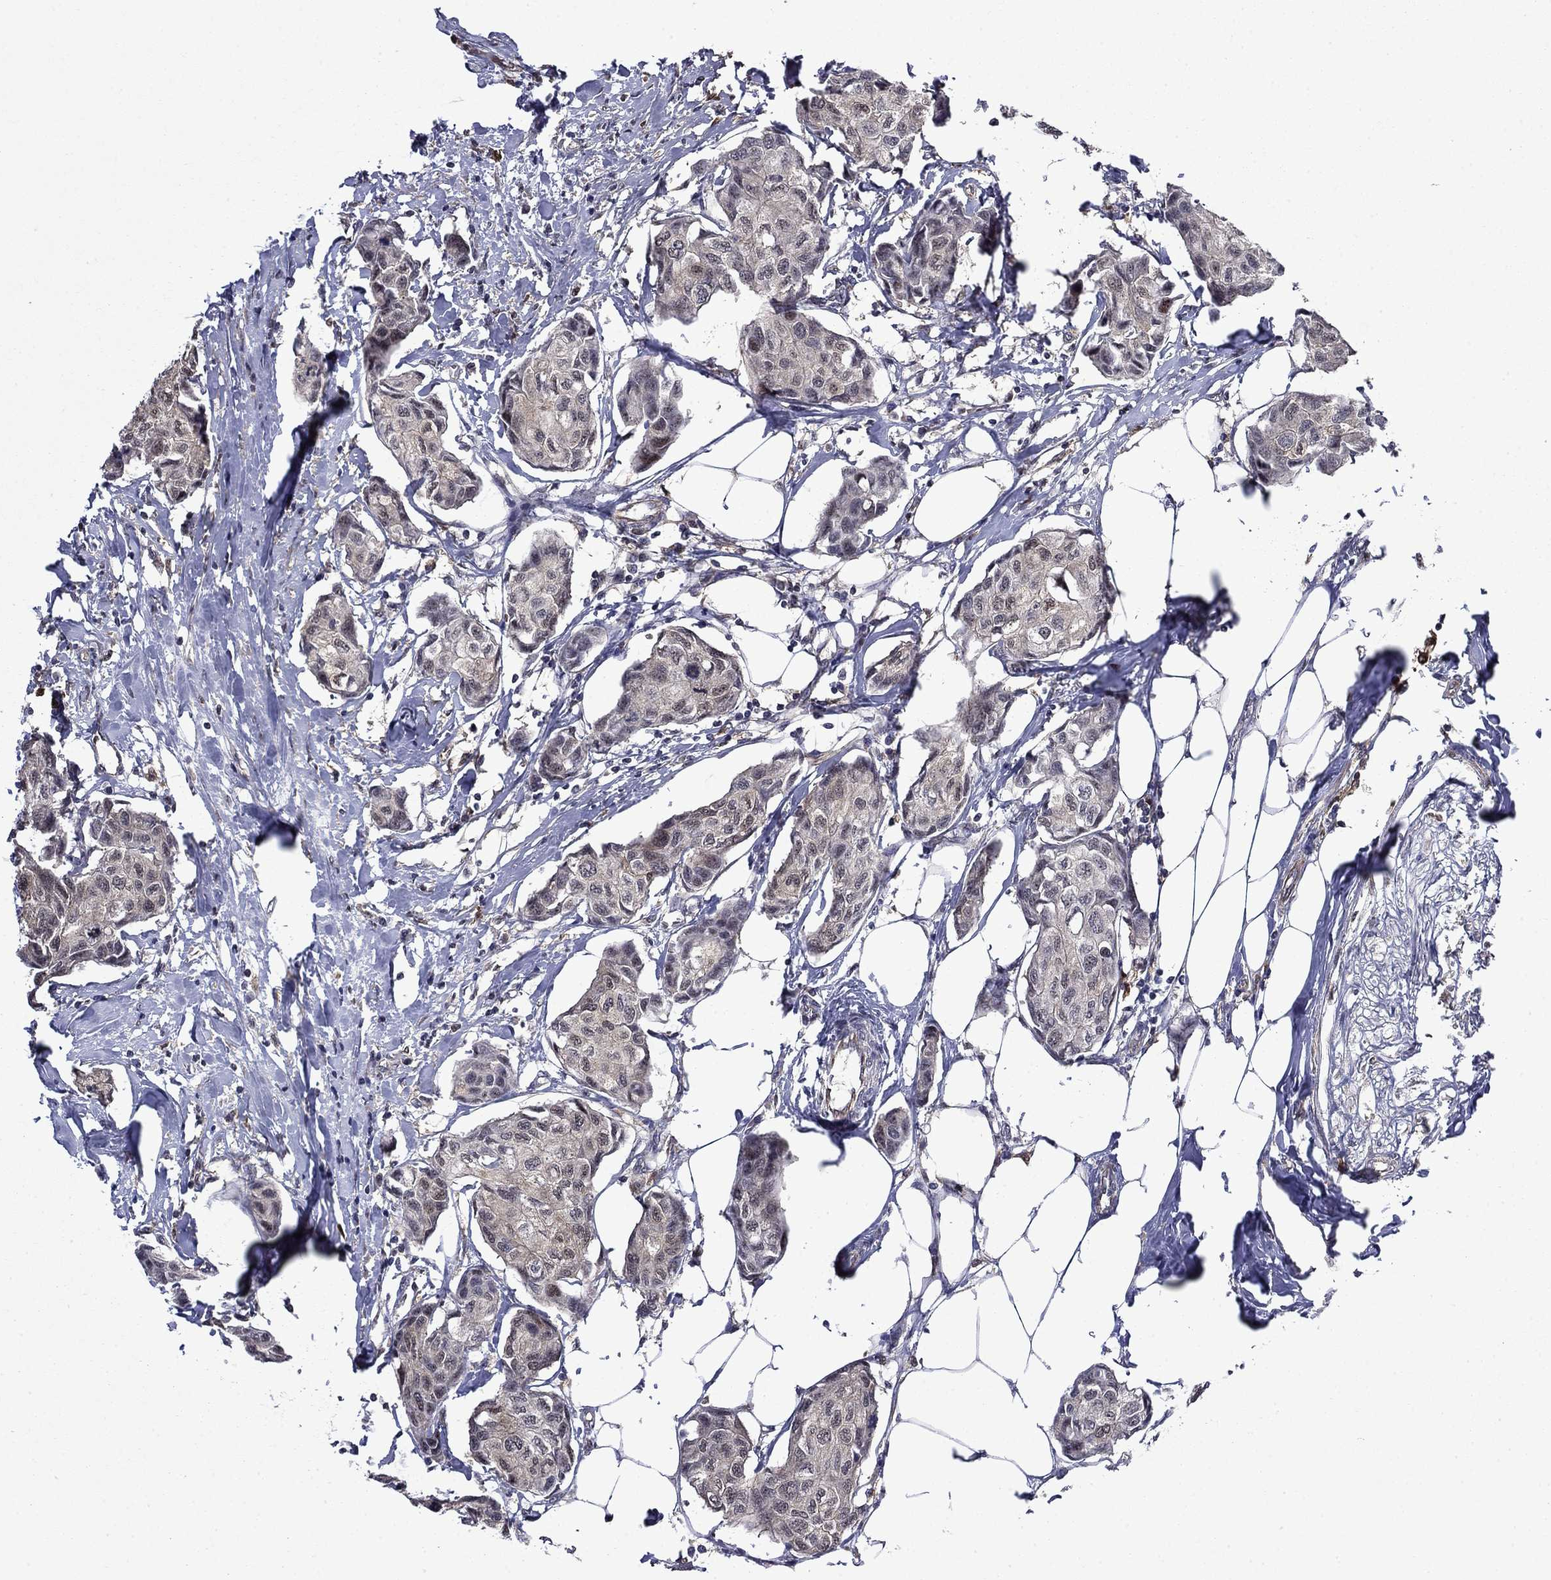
{"staining": {"intensity": "negative", "quantity": "none", "location": "none"}, "tissue": "breast cancer", "cell_type": "Tumor cells", "image_type": "cancer", "snomed": [{"axis": "morphology", "description": "Duct carcinoma"}, {"axis": "topography", "description": "Breast"}], "caption": "Micrograph shows no protein staining in tumor cells of infiltrating ductal carcinoma (breast) tissue.", "gene": "TPMT", "patient": {"sex": "female", "age": 80}}